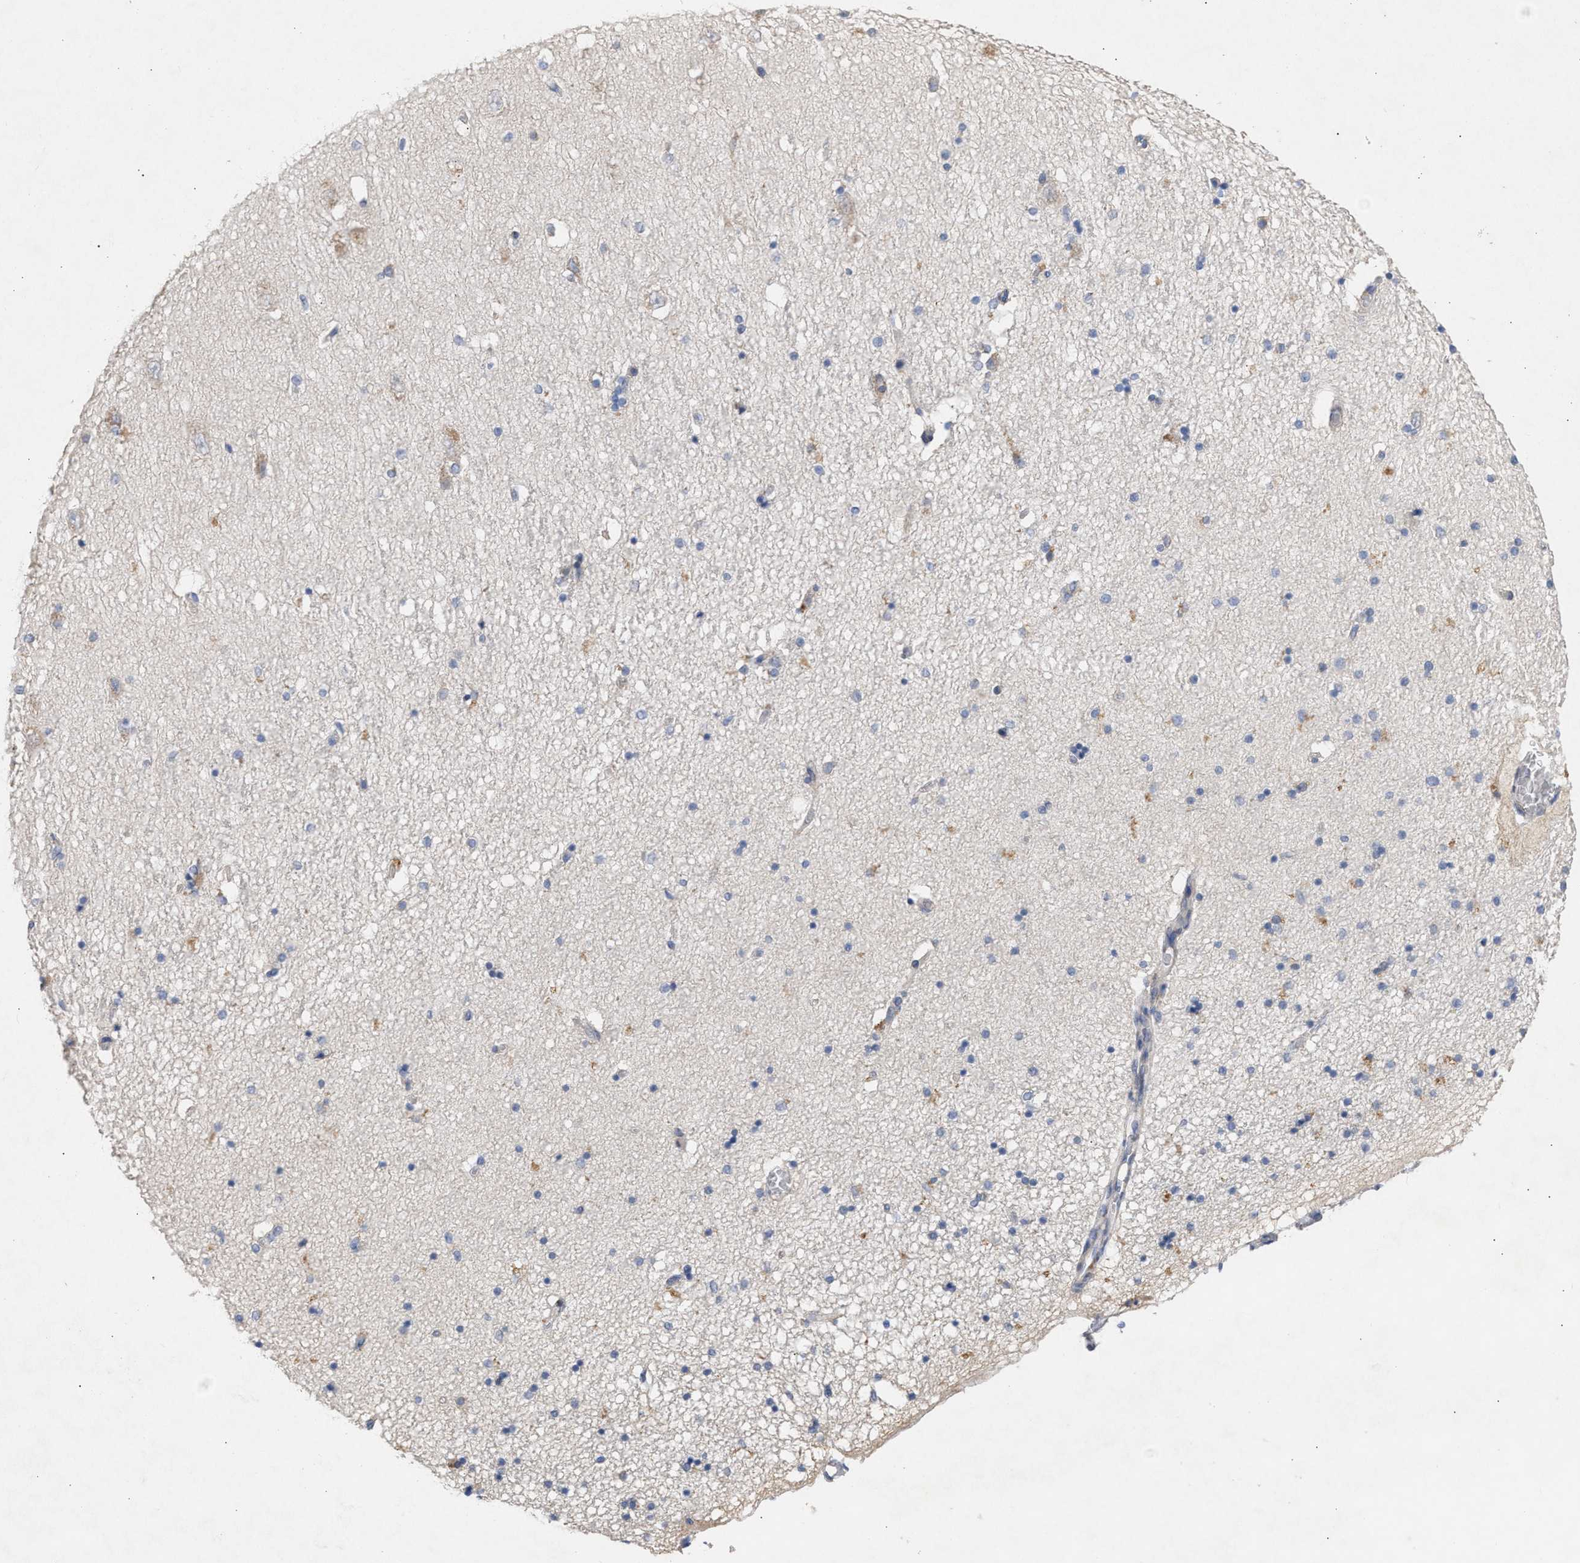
{"staining": {"intensity": "negative", "quantity": "none", "location": "none"}, "tissue": "hippocampus", "cell_type": "Glial cells", "image_type": "normal", "snomed": [{"axis": "morphology", "description": "Normal tissue, NOS"}, {"axis": "topography", "description": "Hippocampus"}], "caption": "Human hippocampus stained for a protein using immunohistochemistry demonstrates no expression in glial cells.", "gene": "SELENOM", "patient": {"sex": "female", "age": 54}}